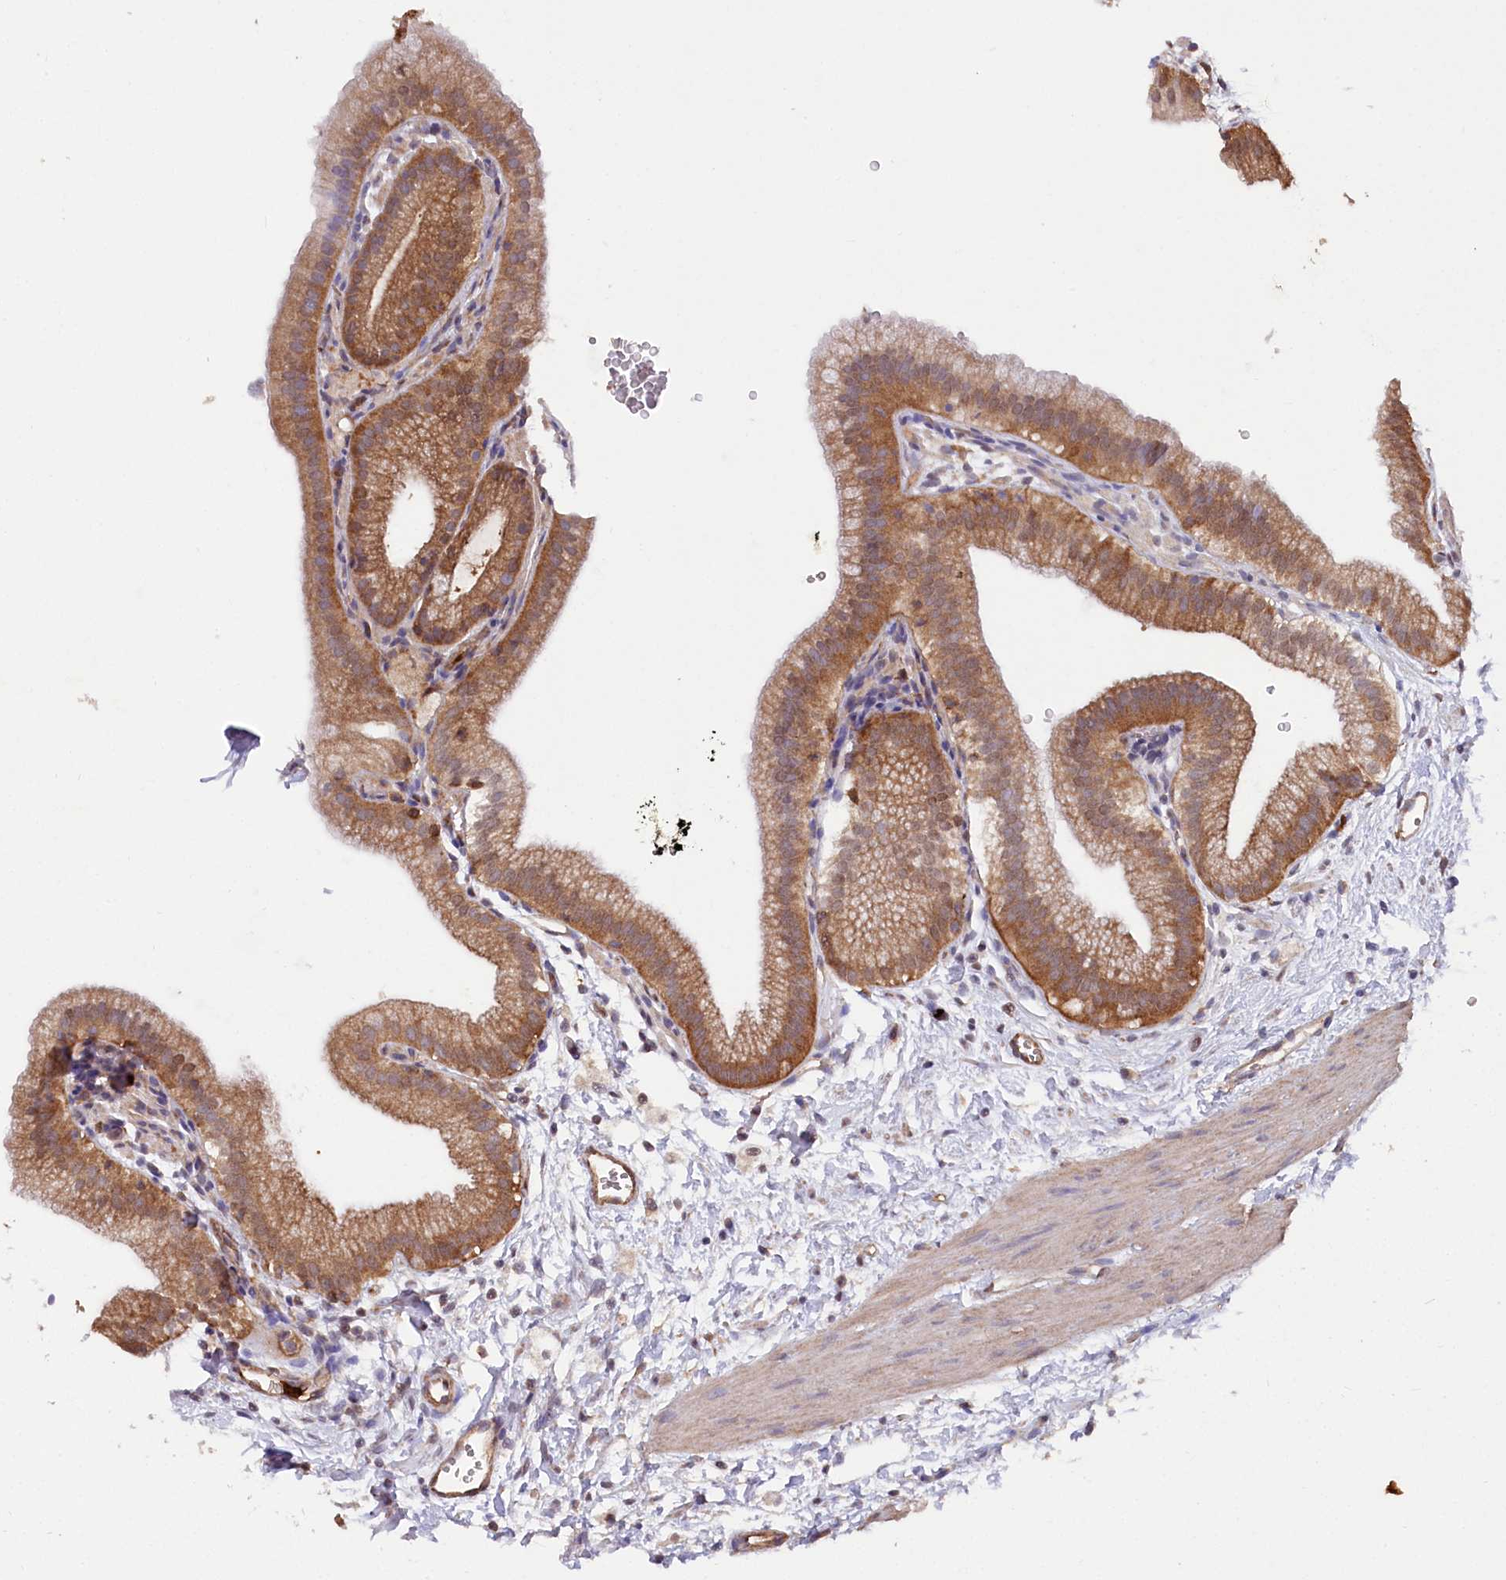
{"staining": {"intensity": "moderate", "quantity": ">75%", "location": "cytoplasmic/membranous"}, "tissue": "gallbladder", "cell_type": "Glandular cells", "image_type": "normal", "snomed": [{"axis": "morphology", "description": "Normal tissue, NOS"}, {"axis": "topography", "description": "Gallbladder"}], "caption": "Immunohistochemistry (IHC) photomicrograph of unremarkable gallbladder: gallbladder stained using immunohistochemistry (IHC) exhibits medium levels of moderate protein expression localized specifically in the cytoplasmic/membranous of glandular cells, appearing as a cytoplasmic/membranous brown color.", "gene": "LSG1", "patient": {"sex": "male", "age": 55}}